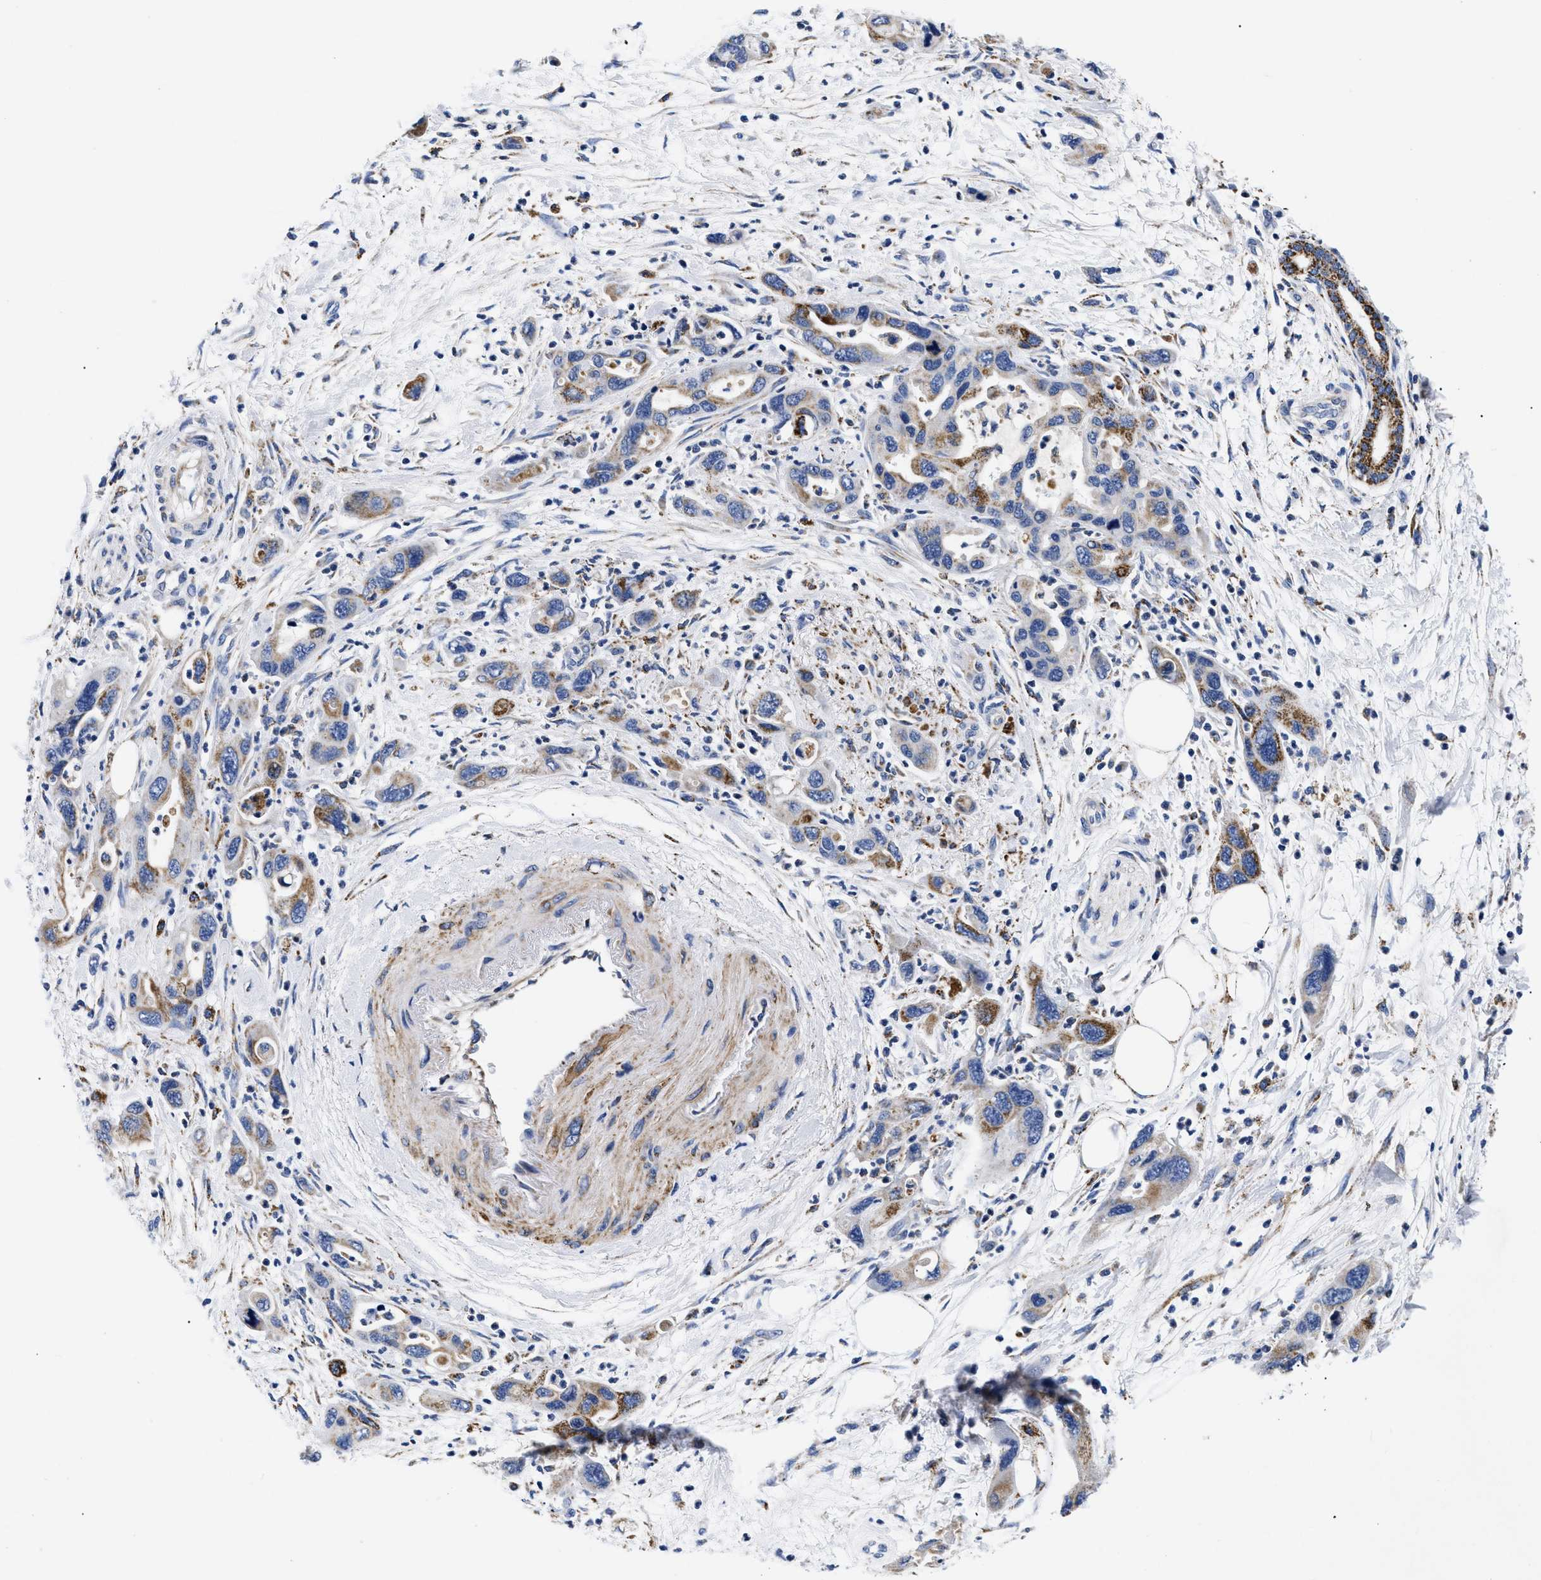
{"staining": {"intensity": "moderate", "quantity": "25%-75%", "location": "cytoplasmic/membranous"}, "tissue": "pancreatic cancer", "cell_type": "Tumor cells", "image_type": "cancer", "snomed": [{"axis": "morphology", "description": "Normal tissue, NOS"}, {"axis": "morphology", "description": "Adenocarcinoma, NOS"}, {"axis": "topography", "description": "Pancreas"}], "caption": "Immunohistochemistry histopathology image of adenocarcinoma (pancreatic) stained for a protein (brown), which exhibits medium levels of moderate cytoplasmic/membranous positivity in about 25%-75% of tumor cells.", "gene": "GPR149", "patient": {"sex": "female", "age": 71}}